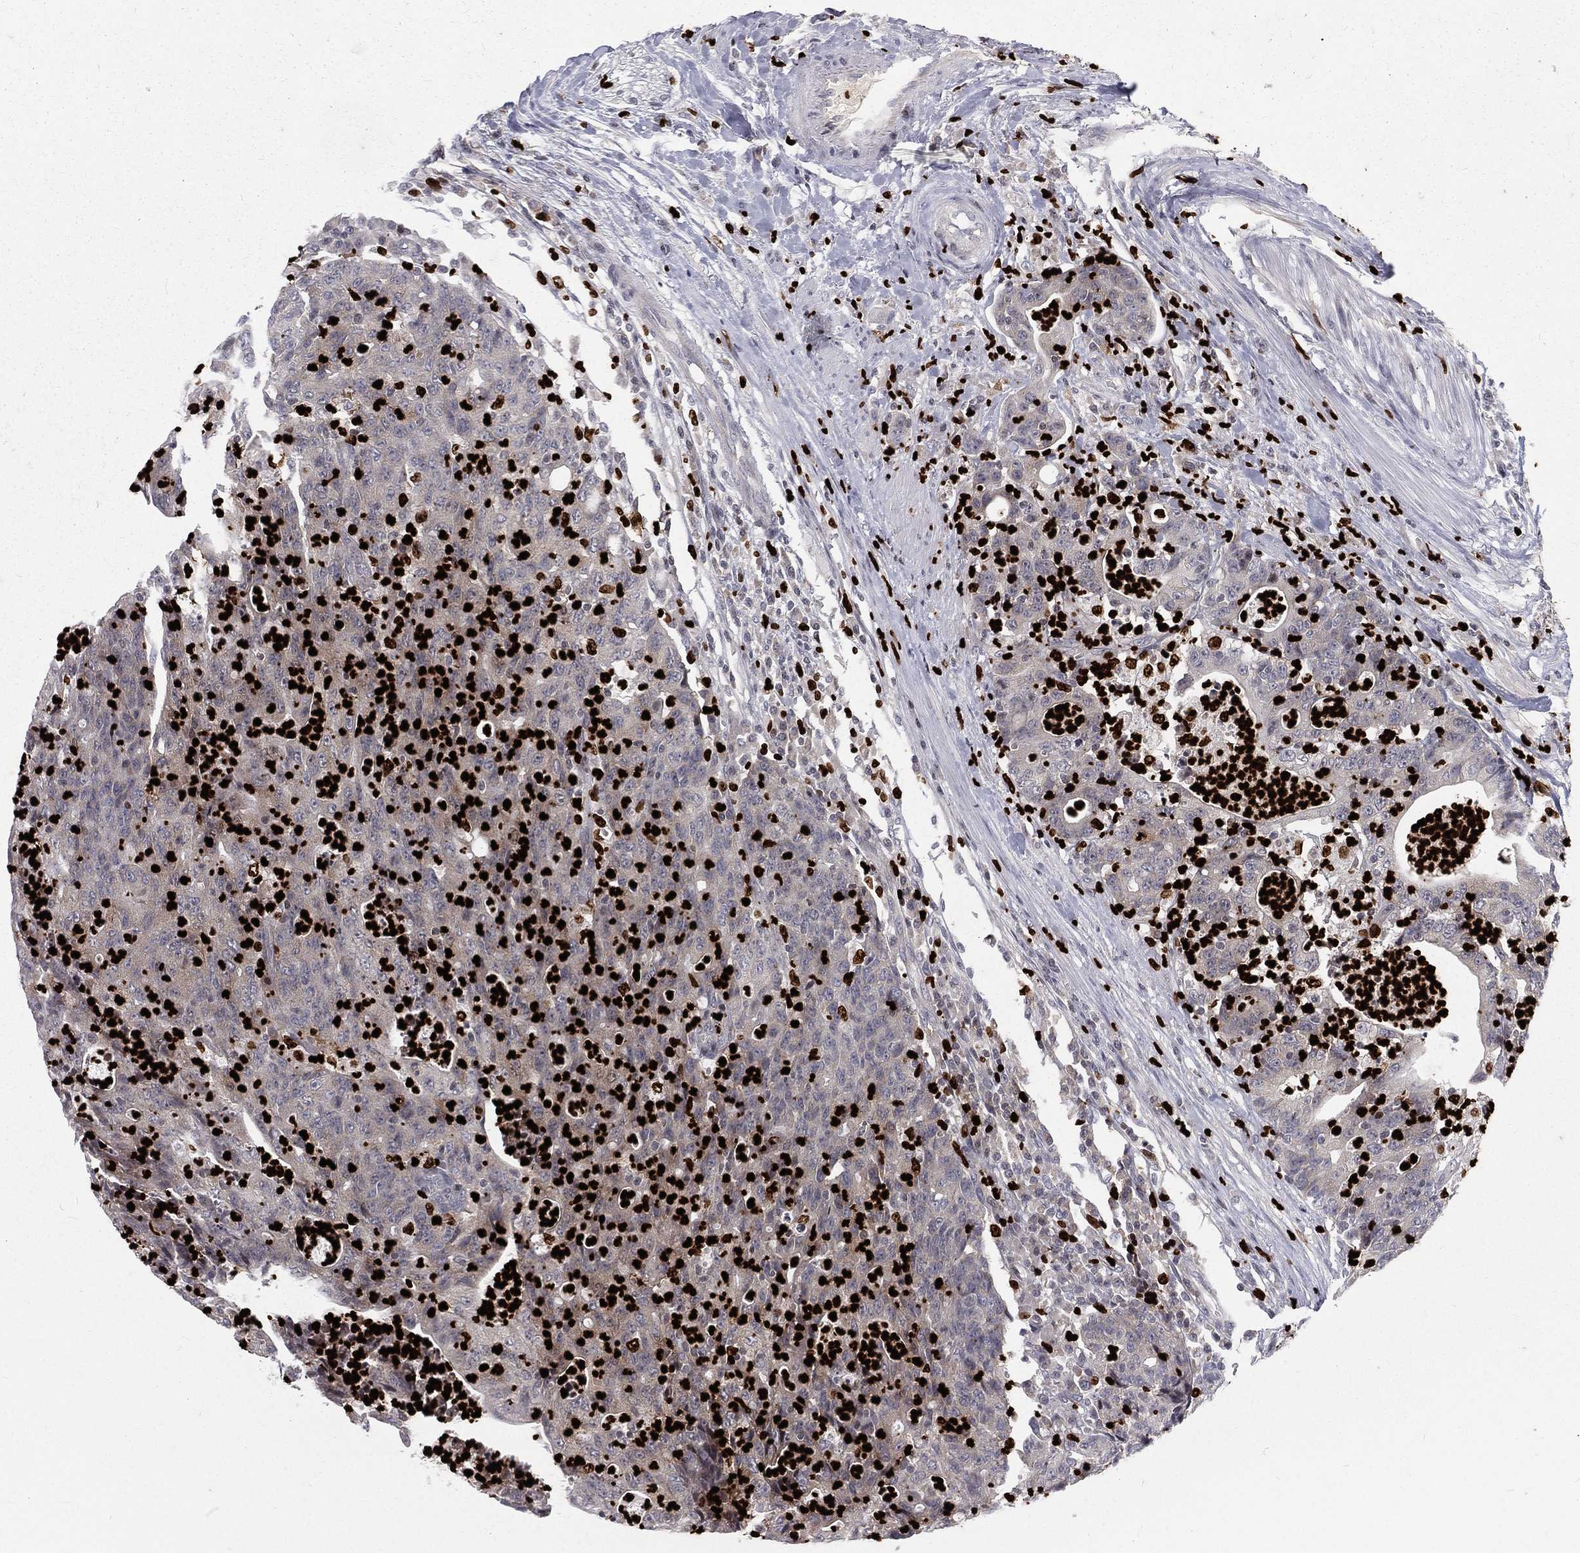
{"staining": {"intensity": "negative", "quantity": "none", "location": "none"}, "tissue": "colorectal cancer", "cell_type": "Tumor cells", "image_type": "cancer", "snomed": [{"axis": "morphology", "description": "Adenocarcinoma, NOS"}, {"axis": "topography", "description": "Colon"}], "caption": "Immunohistochemical staining of human adenocarcinoma (colorectal) shows no significant staining in tumor cells. (DAB (3,3'-diaminobenzidine) immunohistochemistry (IHC), high magnification).", "gene": "MNDA", "patient": {"sex": "male", "age": 70}}